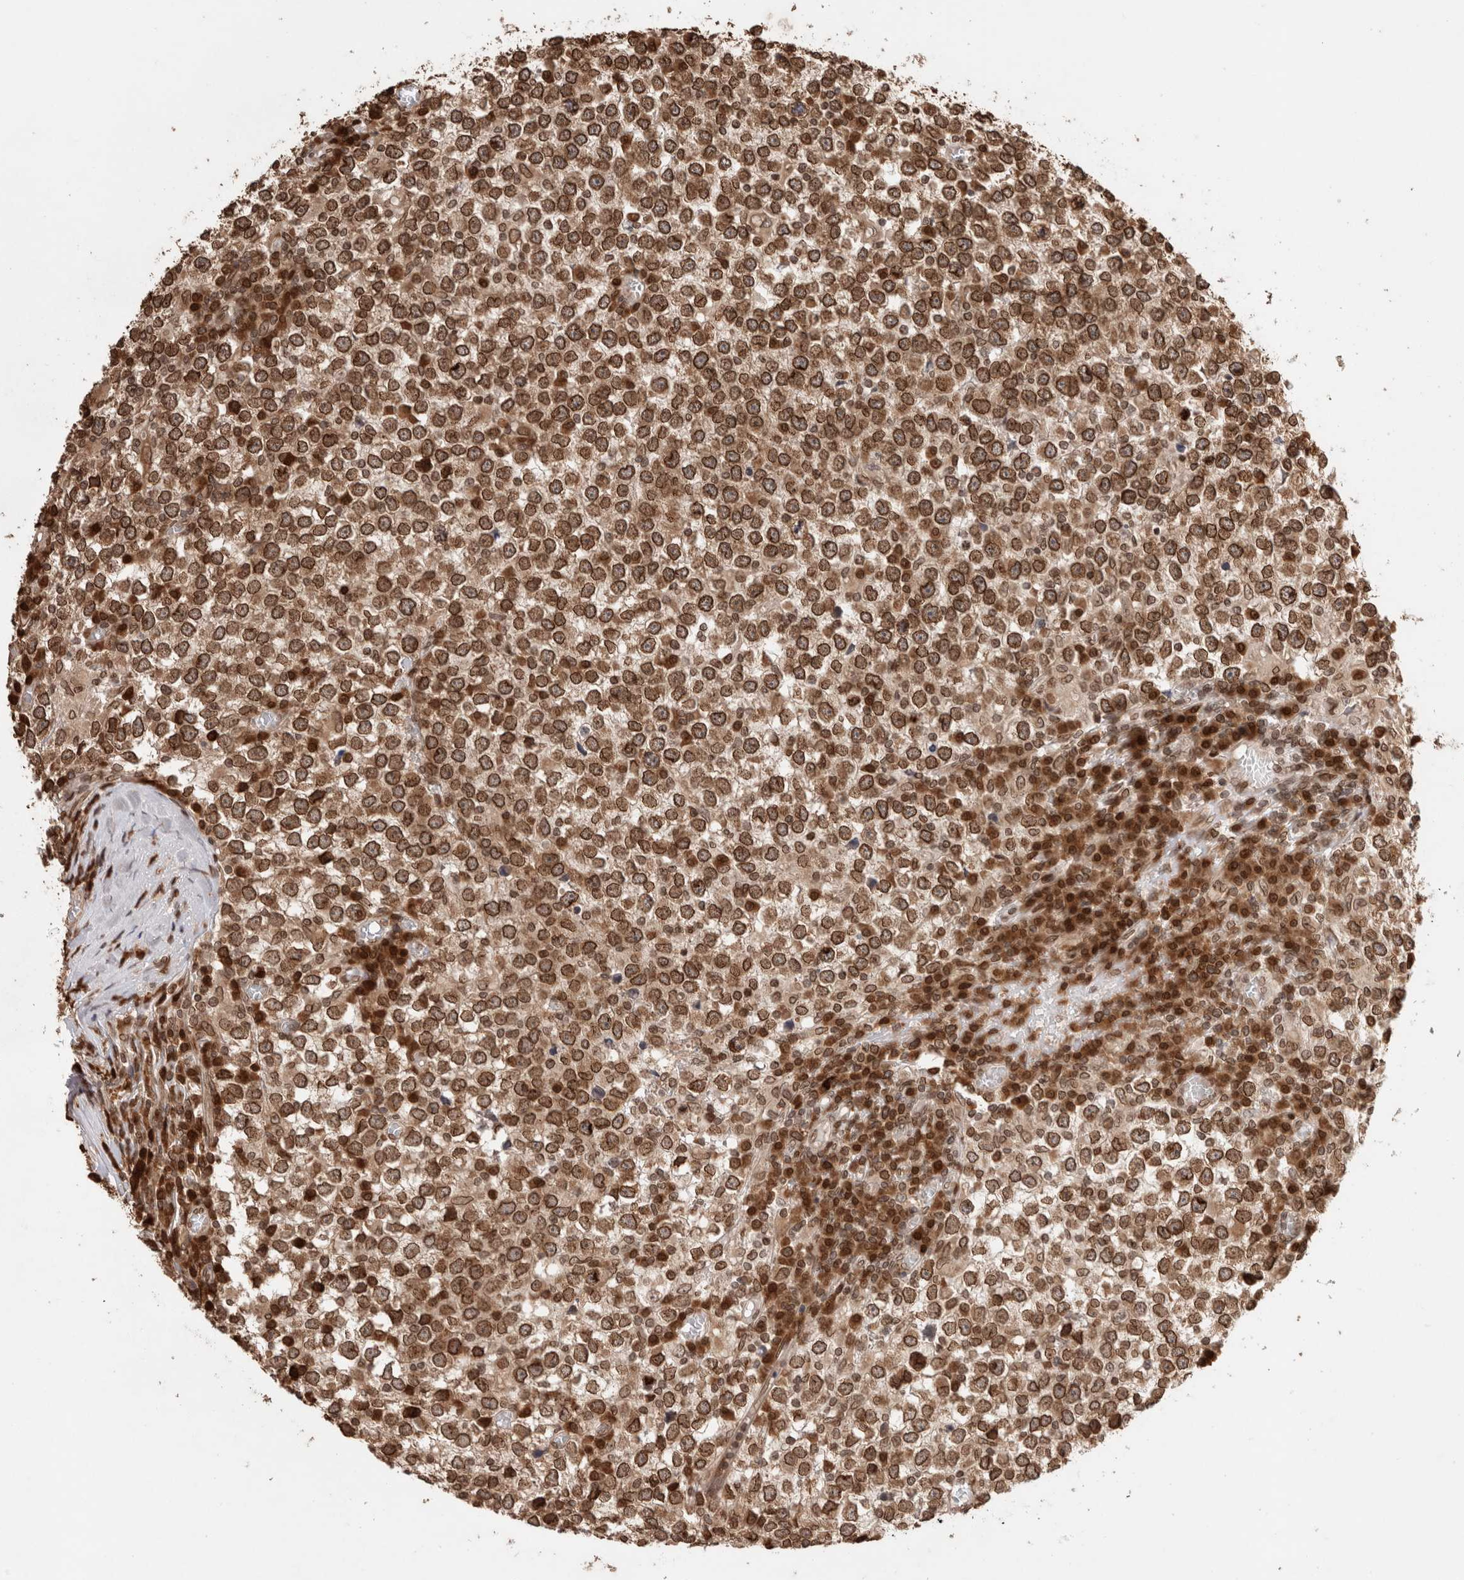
{"staining": {"intensity": "strong", "quantity": ">75%", "location": "cytoplasmic/membranous,nuclear"}, "tissue": "testis cancer", "cell_type": "Tumor cells", "image_type": "cancer", "snomed": [{"axis": "morphology", "description": "Seminoma, NOS"}, {"axis": "topography", "description": "Testis"}], "caption": "Strong cytoplasmic/membranous and nuclear protein expression is identified in about >75% of tumor cells in testis seminoma.", "gene": "TPR", "patient": {"sex": "male", "age": 65}}